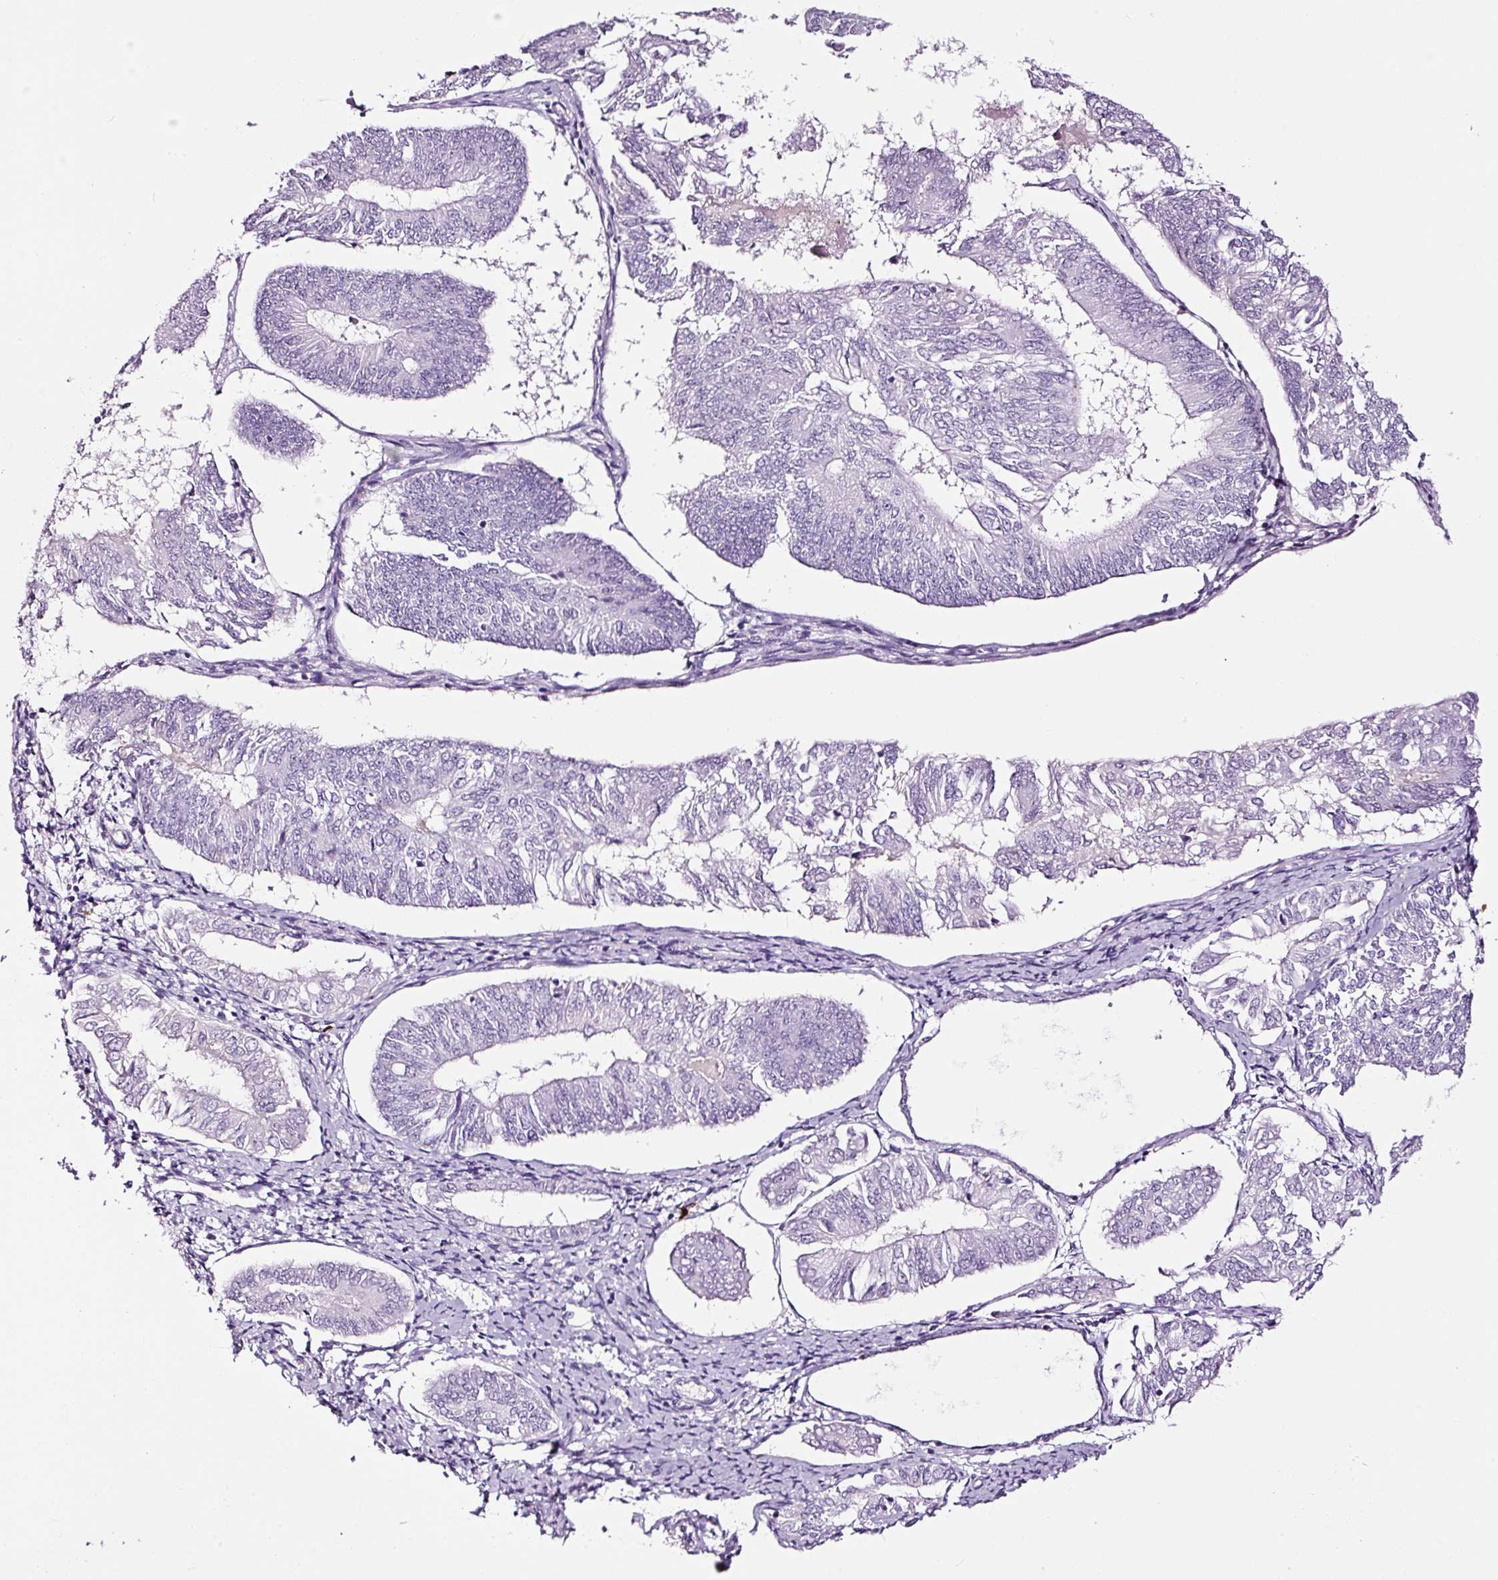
{"staining": {"intensity": "negative", "quantity": "none", "location": "none"}, "tissue": "endometrial cancer", "cell_type": "Tumor cells", "image_type": "cancer", "snomed": [{"axis": "morphology", "description": "Adenocarcinoma, NOS"}, {"axis": "topography", "description": "Endometrium"}], "caption": "Immunohistochemistry (IHC) photomicrograph of human endometrial cancer stained for a protein (brown), which shows no expression in tumor cells.", "gene": "LAMP3", "patient": {"sex": "female", "age": 58}}